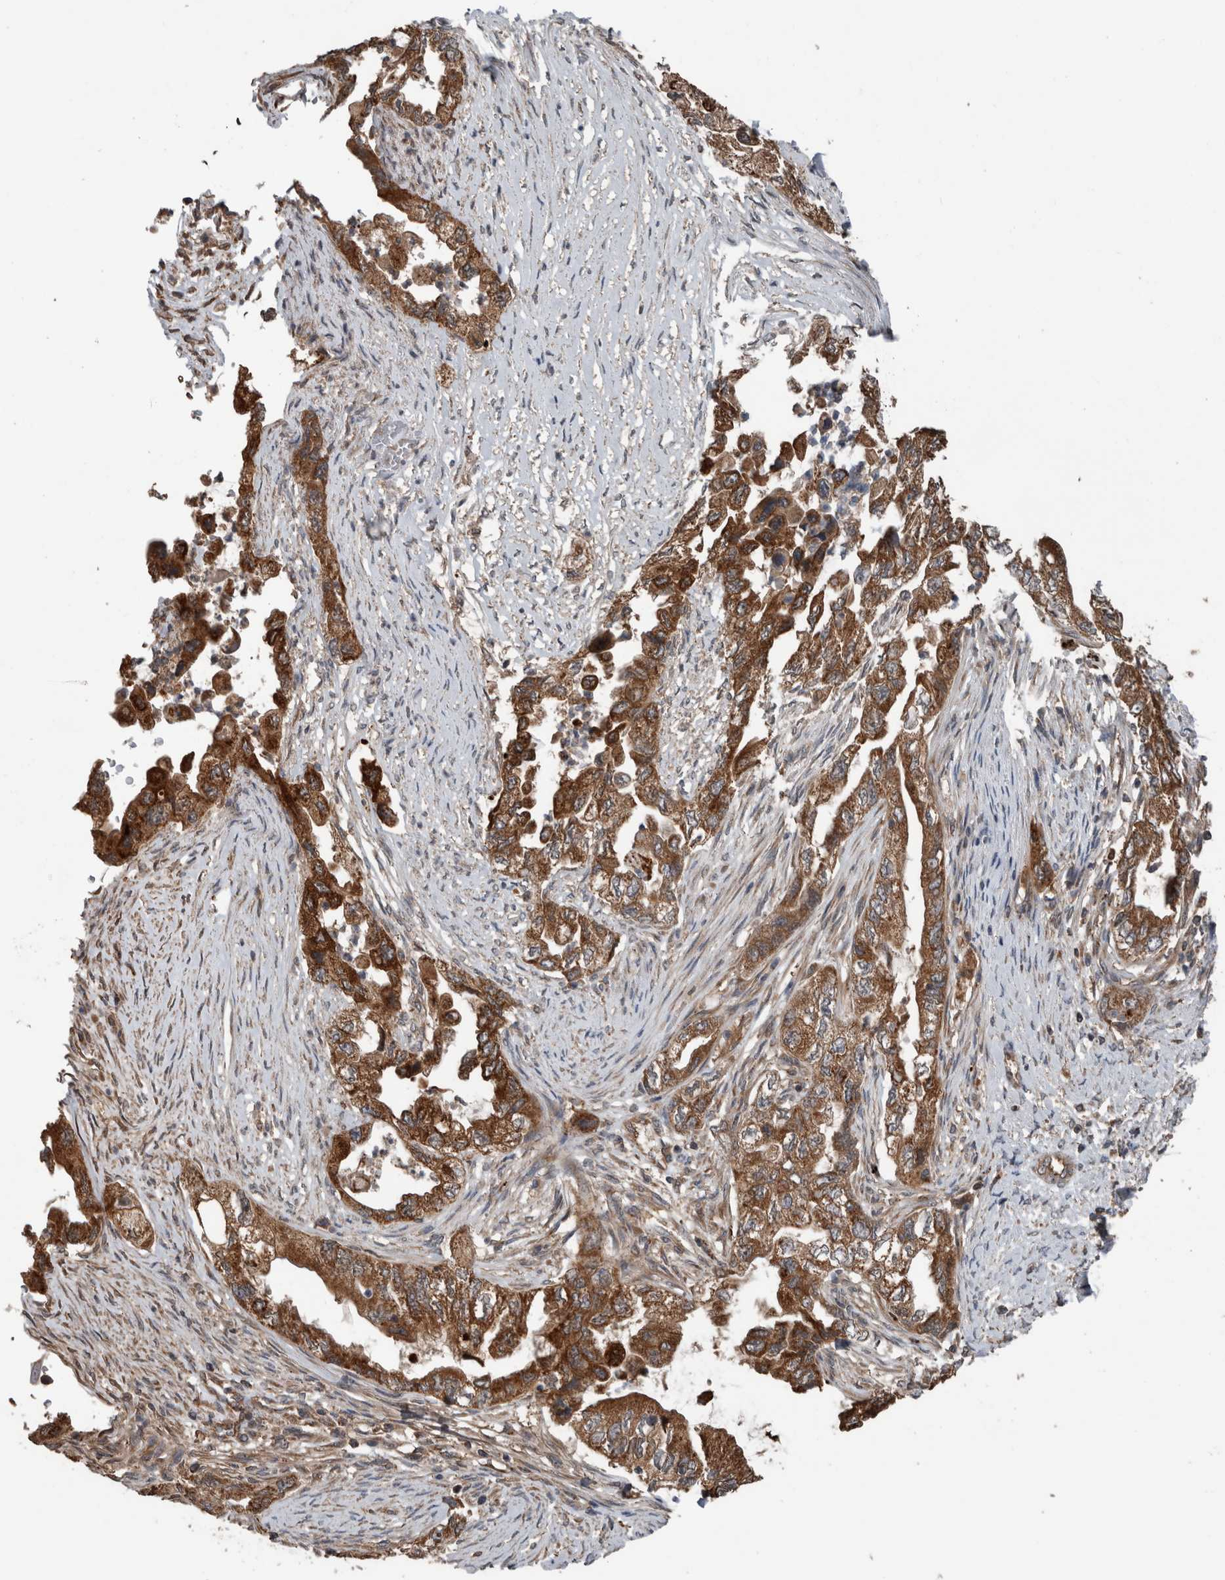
{"staining": {"intensity": "strong", "quantity": ">75%", "location": "cytoplasmic/membranous"}, "tissue": "pancreatic cancer", "cell_type": "Tumor cells", "image_type": "cancer", "snomed": [{"axis": "morphology", "description": "Adenocarcinoma, NOS"}, {"axis": "topography", "description": "Pancreas"}], "caption": "The photomicrograph exhibits a brown stain indicating the presence of a protein in the cytoplasmic/membranous of tumor cells in adenocarcinoma (pancreatic). The protein of interest is shown in brown color, while the nuclei are stained blue.", "gene": "RIOK3", "patient": {"sex": "female", "age": 73}}